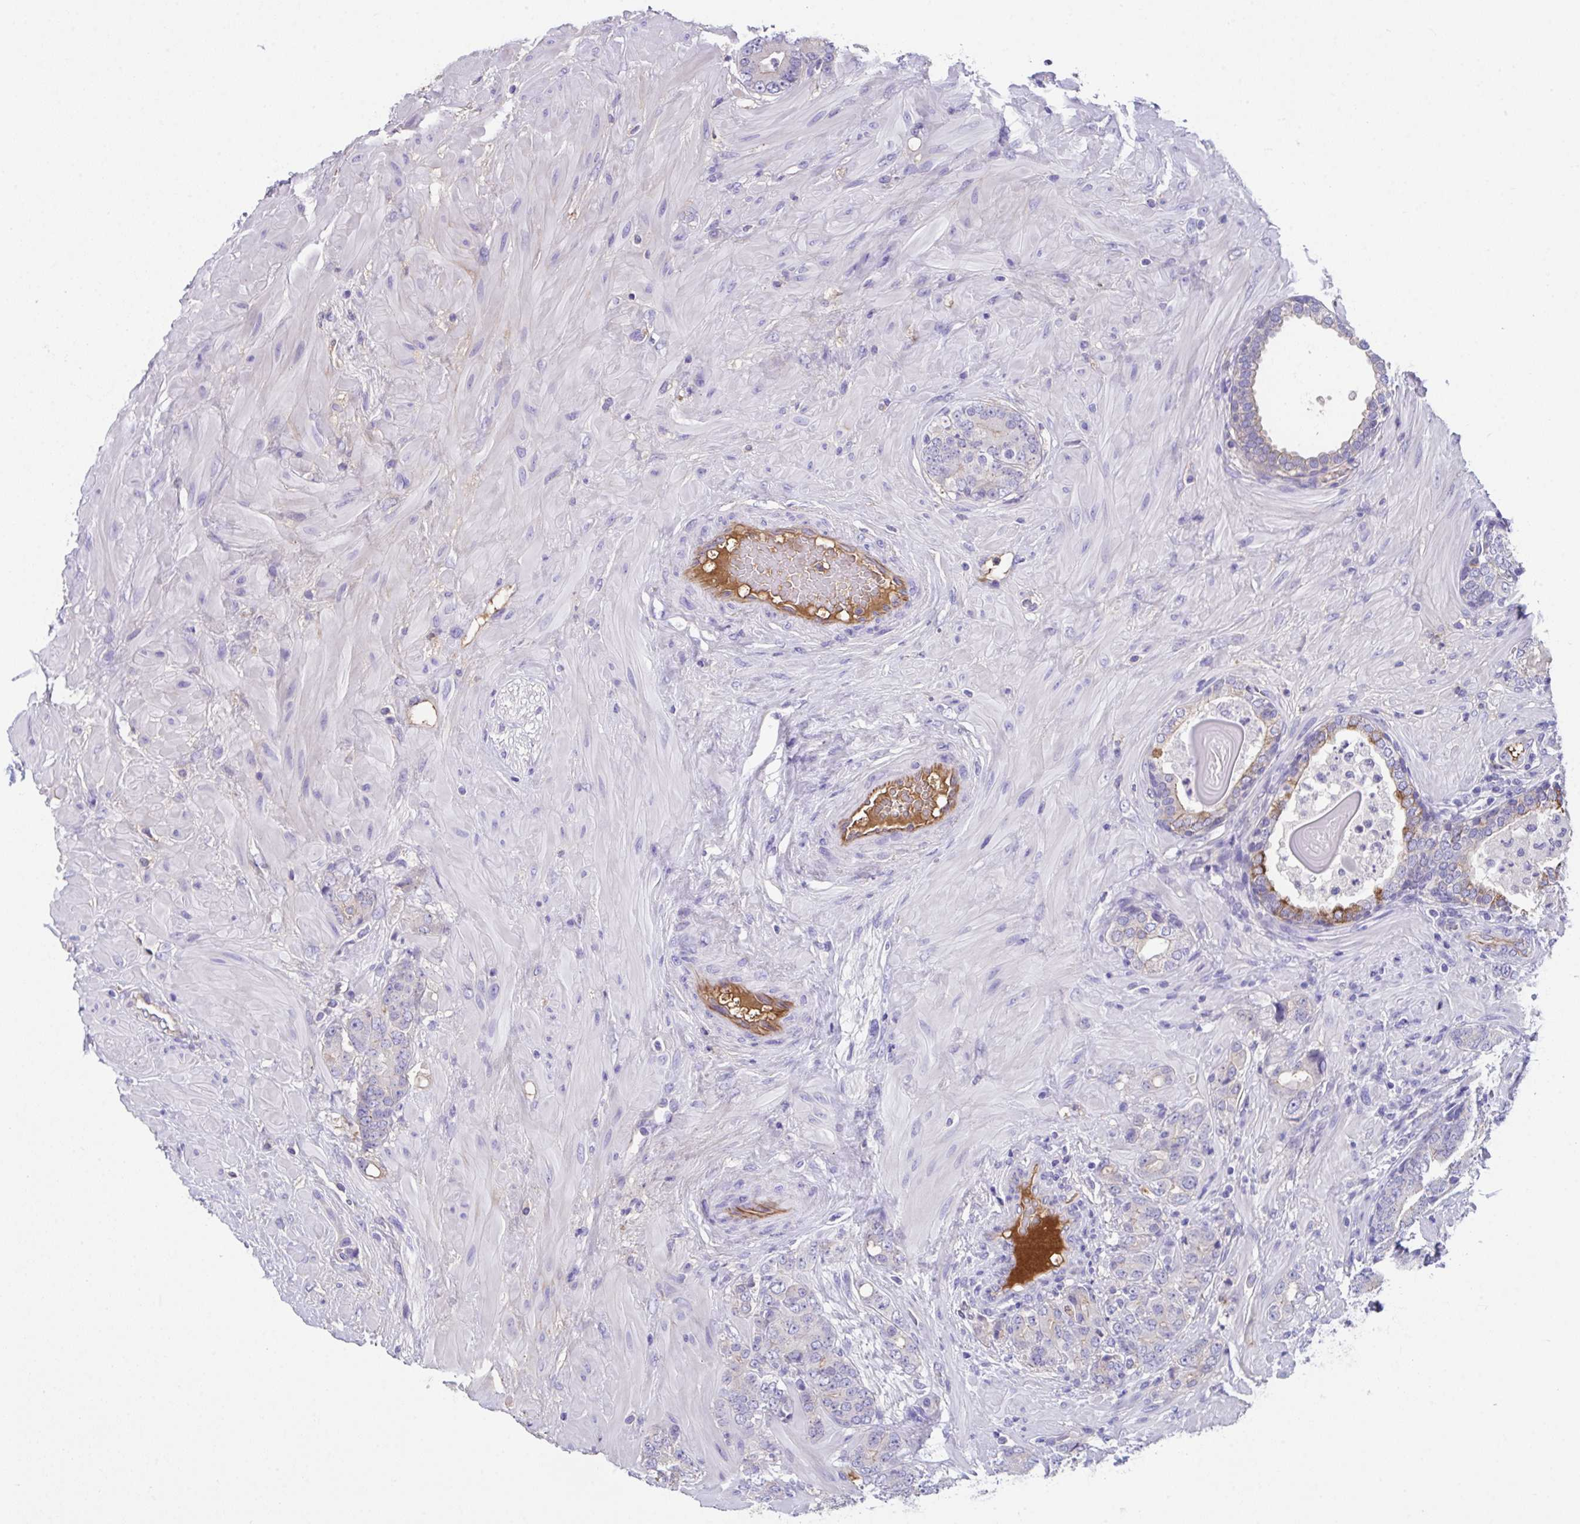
{"staining": {"intensity": "negative", "quantity": "none", "location": "none"}, "tissue": "prostate cancer", "cell_type": "Tumor cells", "image_type": "cancer", "snomed": [{"axis": "morphology", "description": "Adenocarcinoma, High grade"}, {"axis": "topography", "description": "Prostate"}], "caption": "This is an immunohistochemistry (IHC) photomicrograph of human prostate adenocarcinoma (high-grade). There is no staining in tumor cells.", "gene": "ZNF813", "patient": {"sex": "male", "age": 62}}